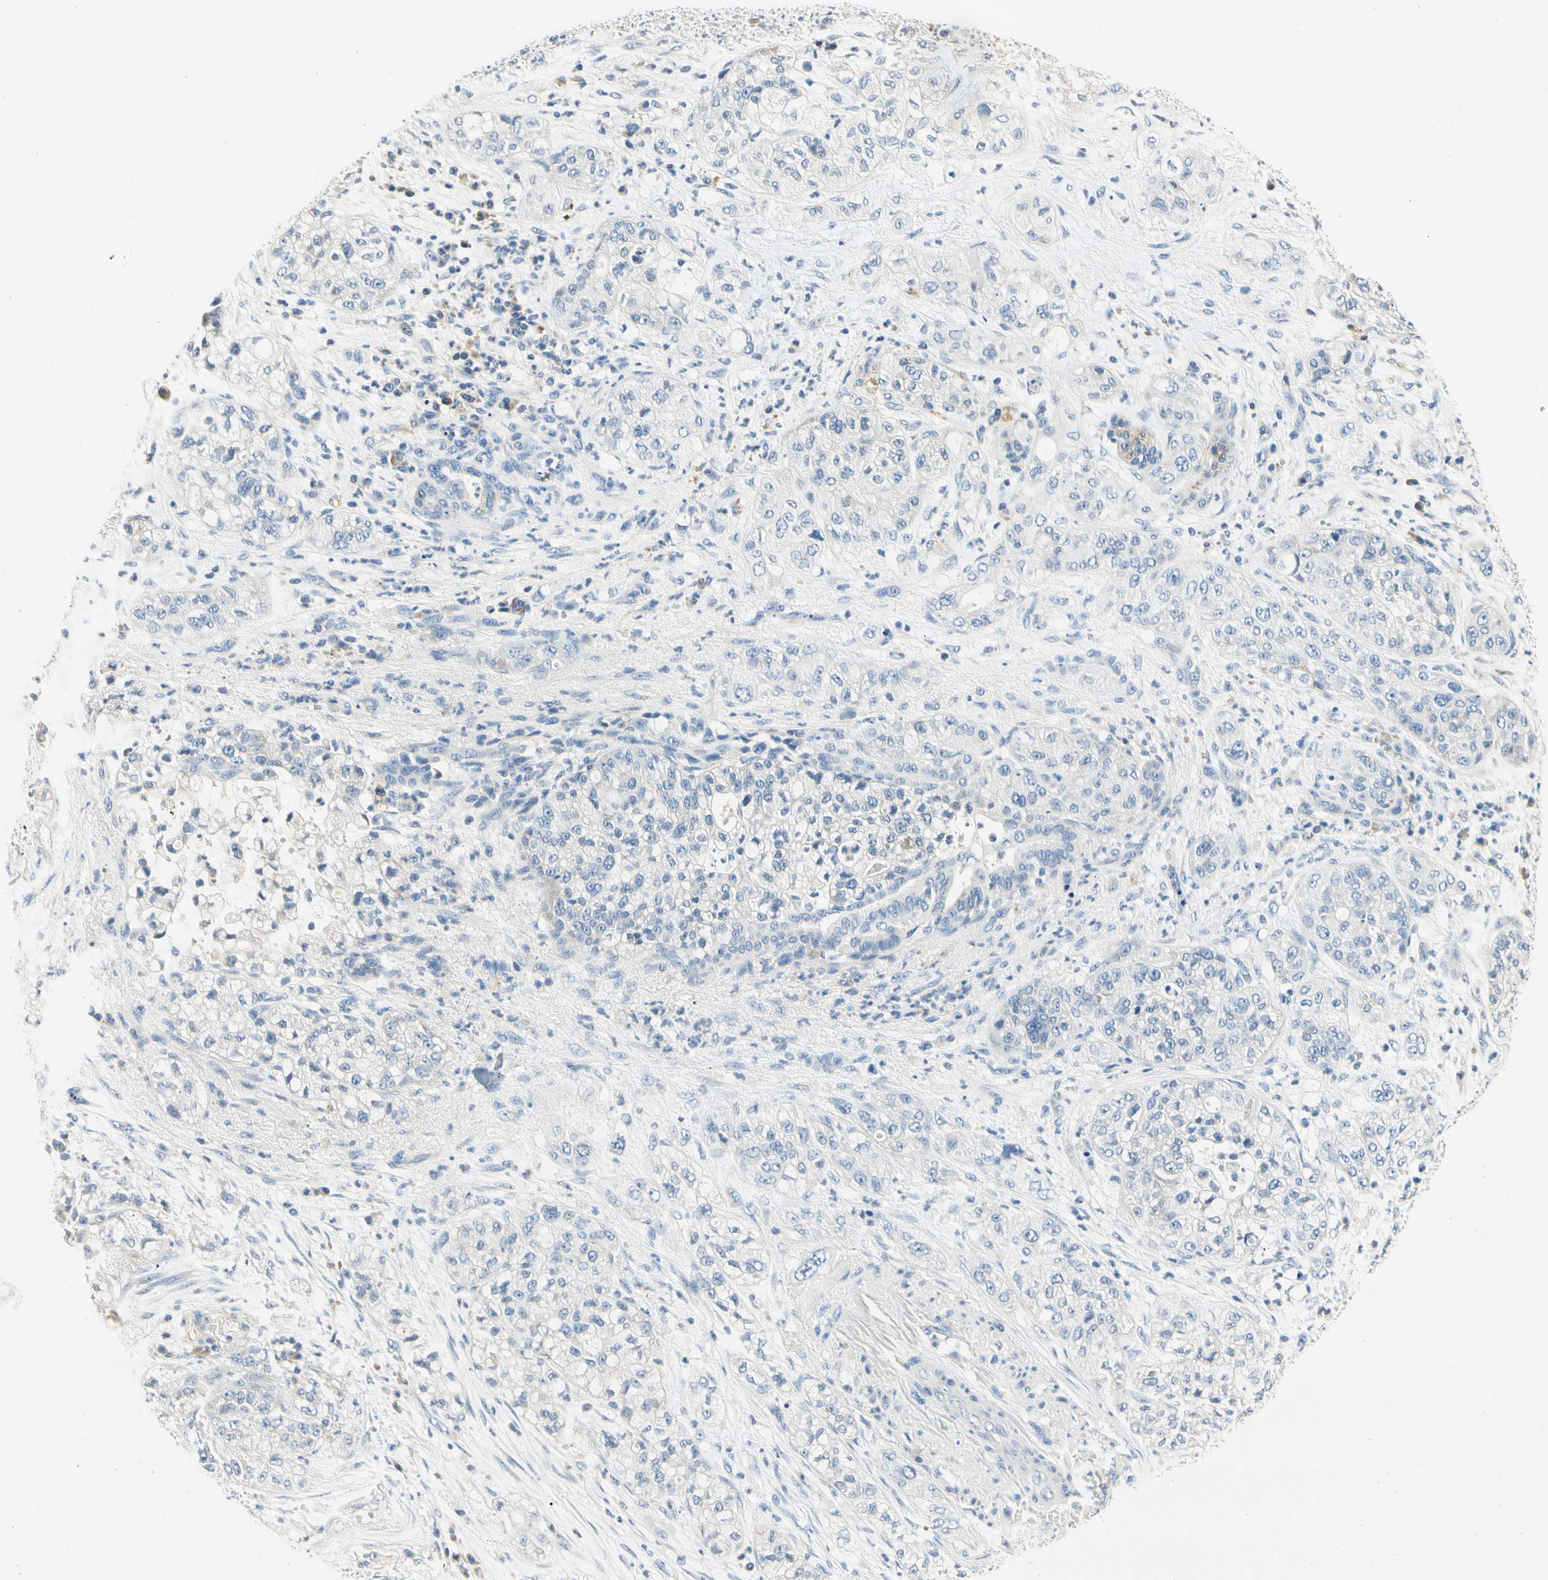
{"staining": {"intensity": "negative", "quantity": "none", "location": "none"}, "tissue": "pancreatic cancer", "cell_type": "Tumor cells", "image_type": "cancer", "snomed": [{"axis": "morphology", "description": "Adenocarcinoma, NOS"}, {"axis": "topography", "description": "Pancreas"}], "caption": "A micrograph of adenocarcinoma (pancreatic) stained for a protein displays no brown staining in tumor cells.", "gene": "TGFBR3", "patient": {"sex": "female", "age": 78}}